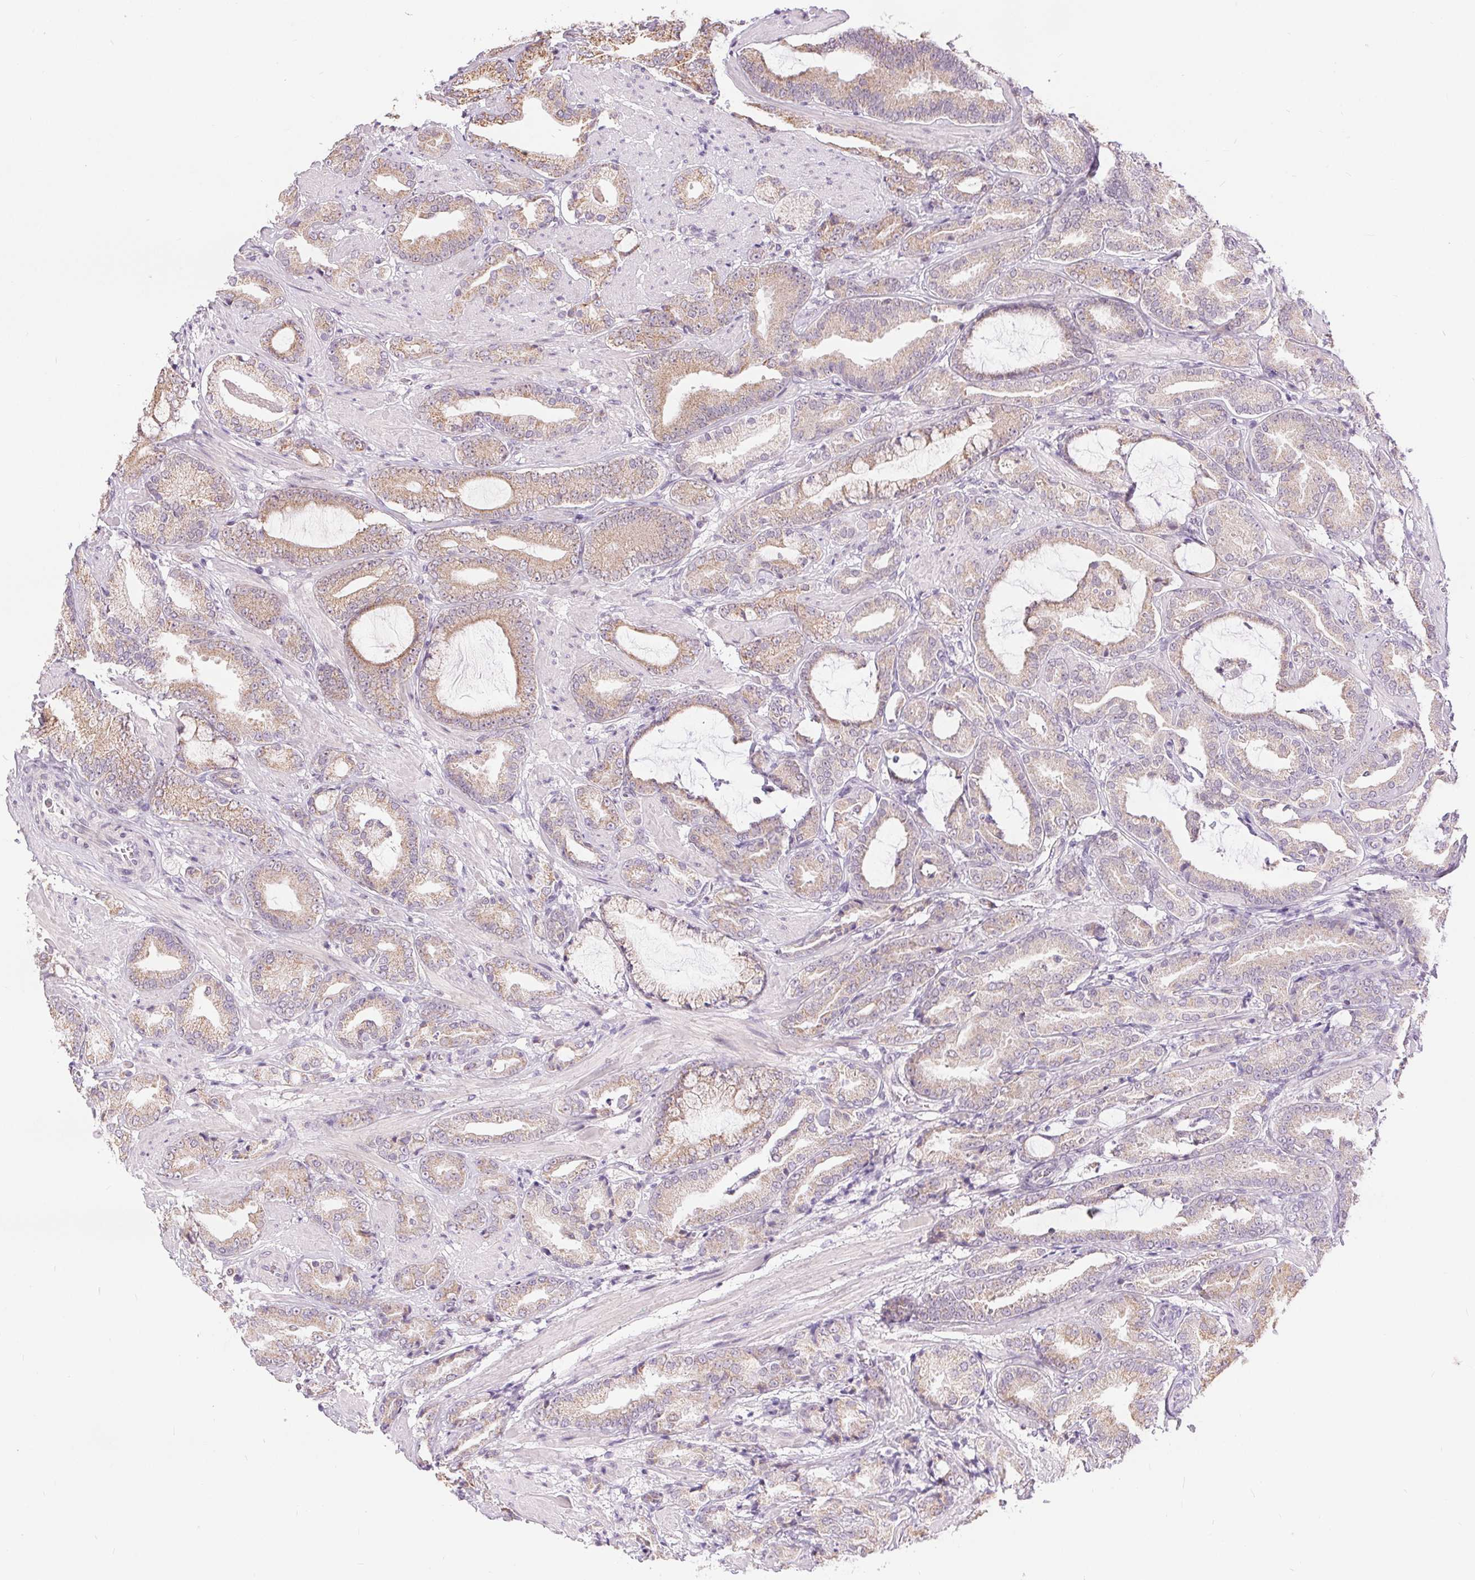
{"staining": {"intensity": "weak", "quantity": ">75%", "location": "cytoplasmic/membranous"}, "tissue": "prostate cancer", "cell_type": "Tumor cells", "image_type": "cancer", "snomed": [{"axis": "morphology", "description": "Adenocarcinoma, High grade"}, {"axis": "topography", "description": "Prostate"}], "caption": "A brown stain shows weak cytoplasmic/membranous expression of a protein in adenocarcinoma (high-grade) (prostate) tumor cells. The protein of interest is shown in brown color, while the nuclei are stained blue.", "gene": "POU2F2", "patient": {"sex": "male", "age": 56}}